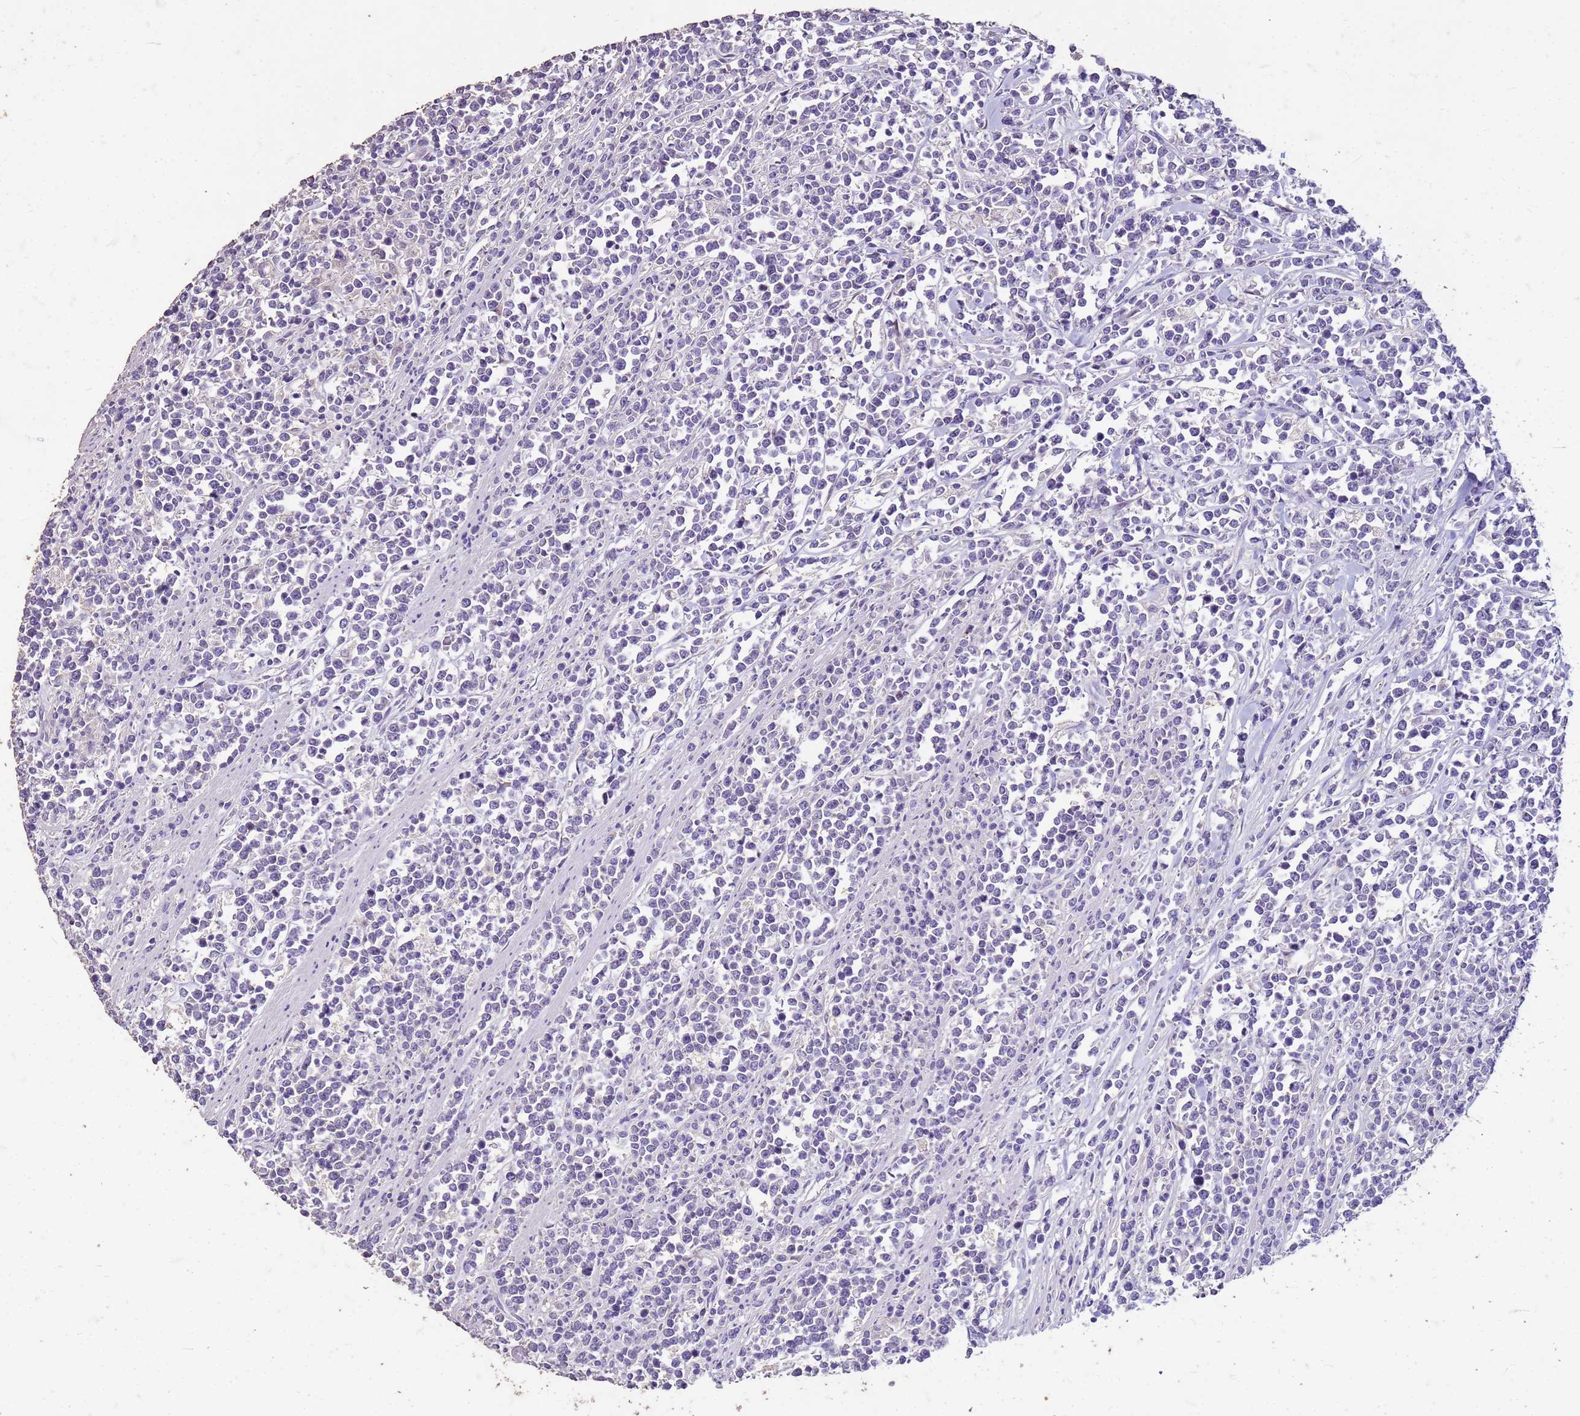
{"staining": {"intensity": "negative", "quantity": "none", "location": "none"}, "tissue": "lymphoma", "cell_type": "Tumor cells", "image_type": "cancer", "snomed": [{"axis": "morphology", "description": "Malignant lymphoma, non-Hodgkin's type, High grade"}, {"axis": "topography", "description": "Small intestine"}], "caption": "This histopathology image is of malignant lymphoma, non-Hodgkin's type (high-grade) stained with immunohistochemistry (IHC) to label a protein in brown with the nuclei are counter-stained blue. There is no expression in tumor cells.", "gene": "FAM184B", "patient": {"sex": "male", "age": 8}}